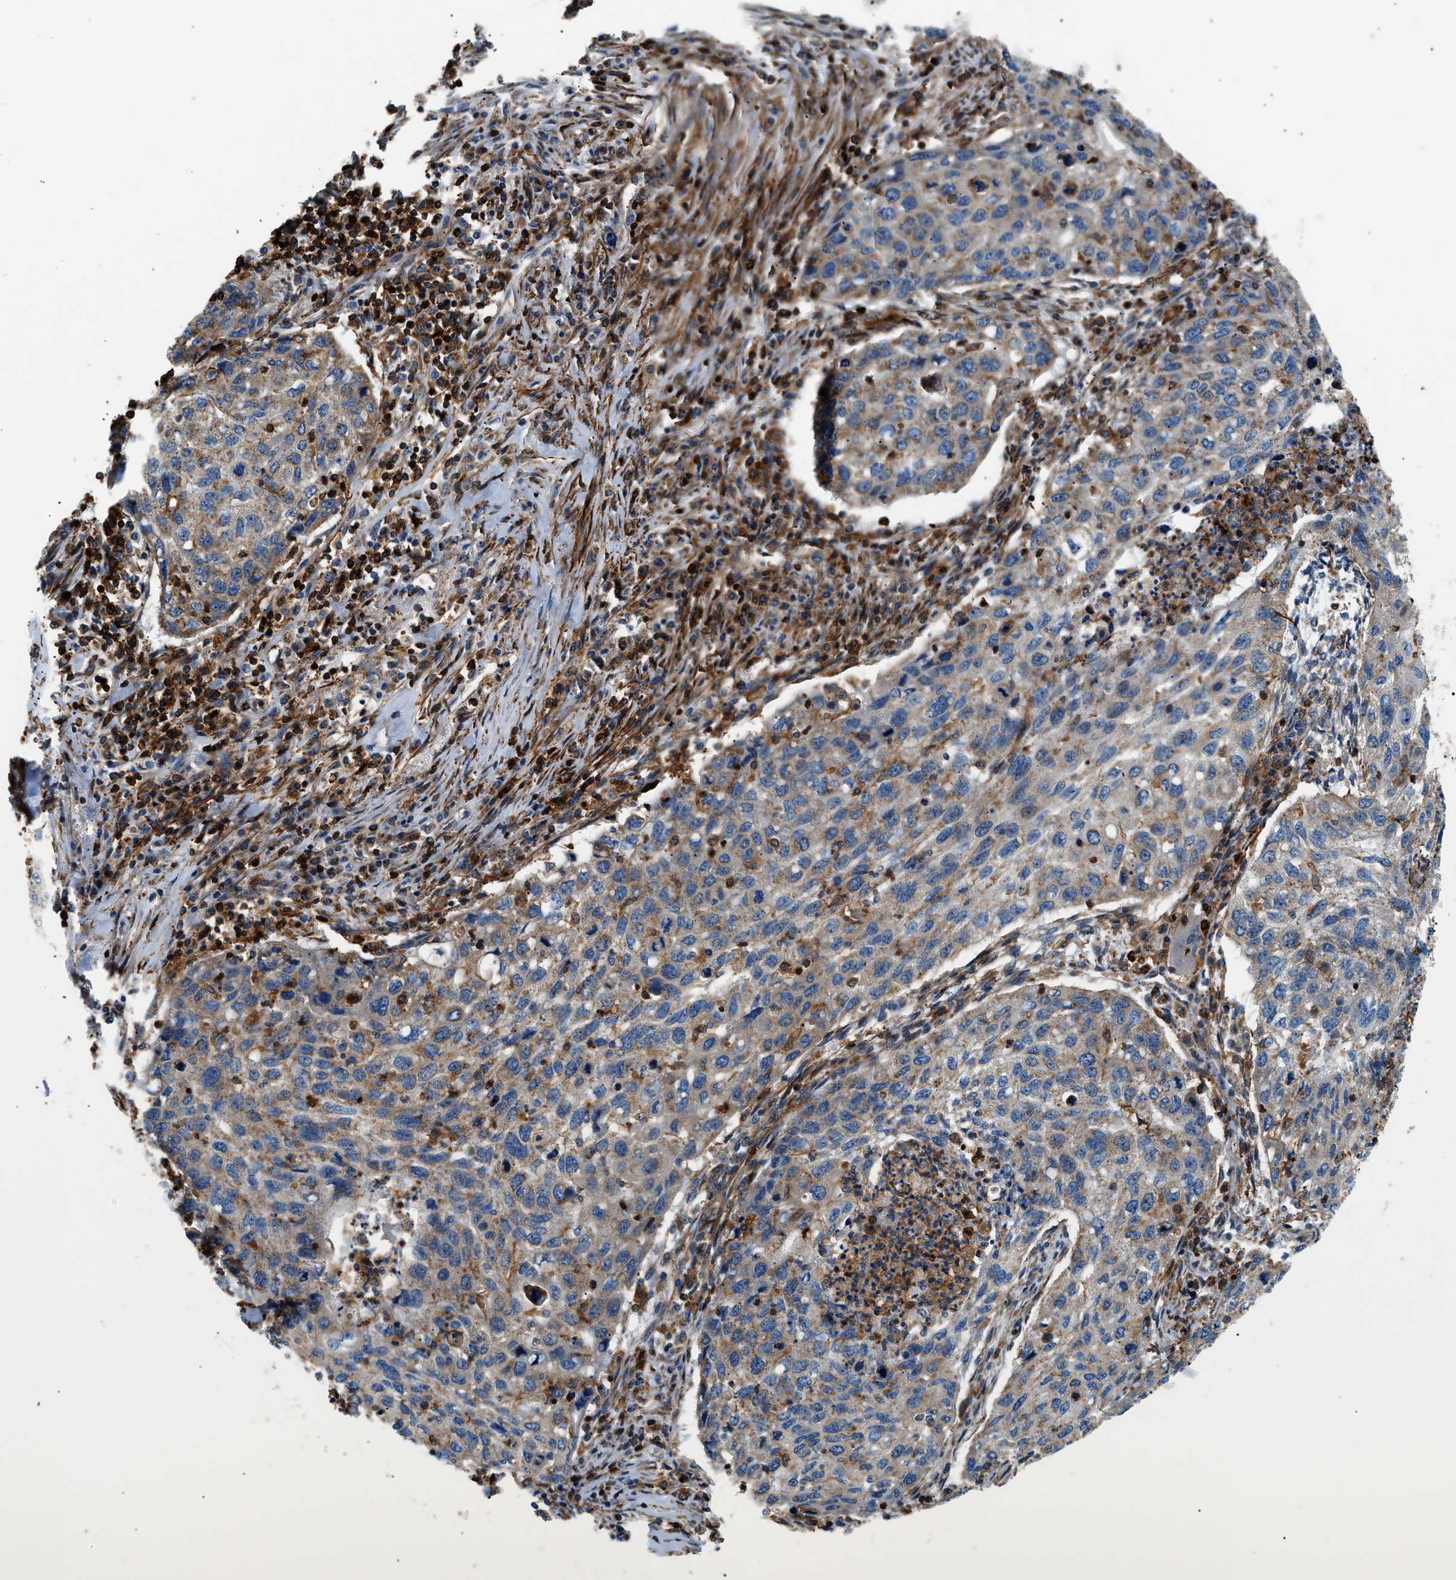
{"staining": {"intensity": "moderate", "quantity": "25%-75%", "location": "cytoplasmic/membranous"}, "tissue": "lung cancer", "cell_type": "Tumor cells", "image_type": "cancer", "snomed": [{"axis": "morphology", "description": "Squamous cell carcinoma, NOS"}, {"axis": "topography", "description": "Lung"}], "caption": "Lung cancer (squamous cell carcinoma) stained with immunohistochemistry (IHC) reveals moderate cytoplasmic/membranous expression in approximately 25%-75% of tumor cells.", "gene": "DHODH", "patient": {"sex": "female", "age": 63}}